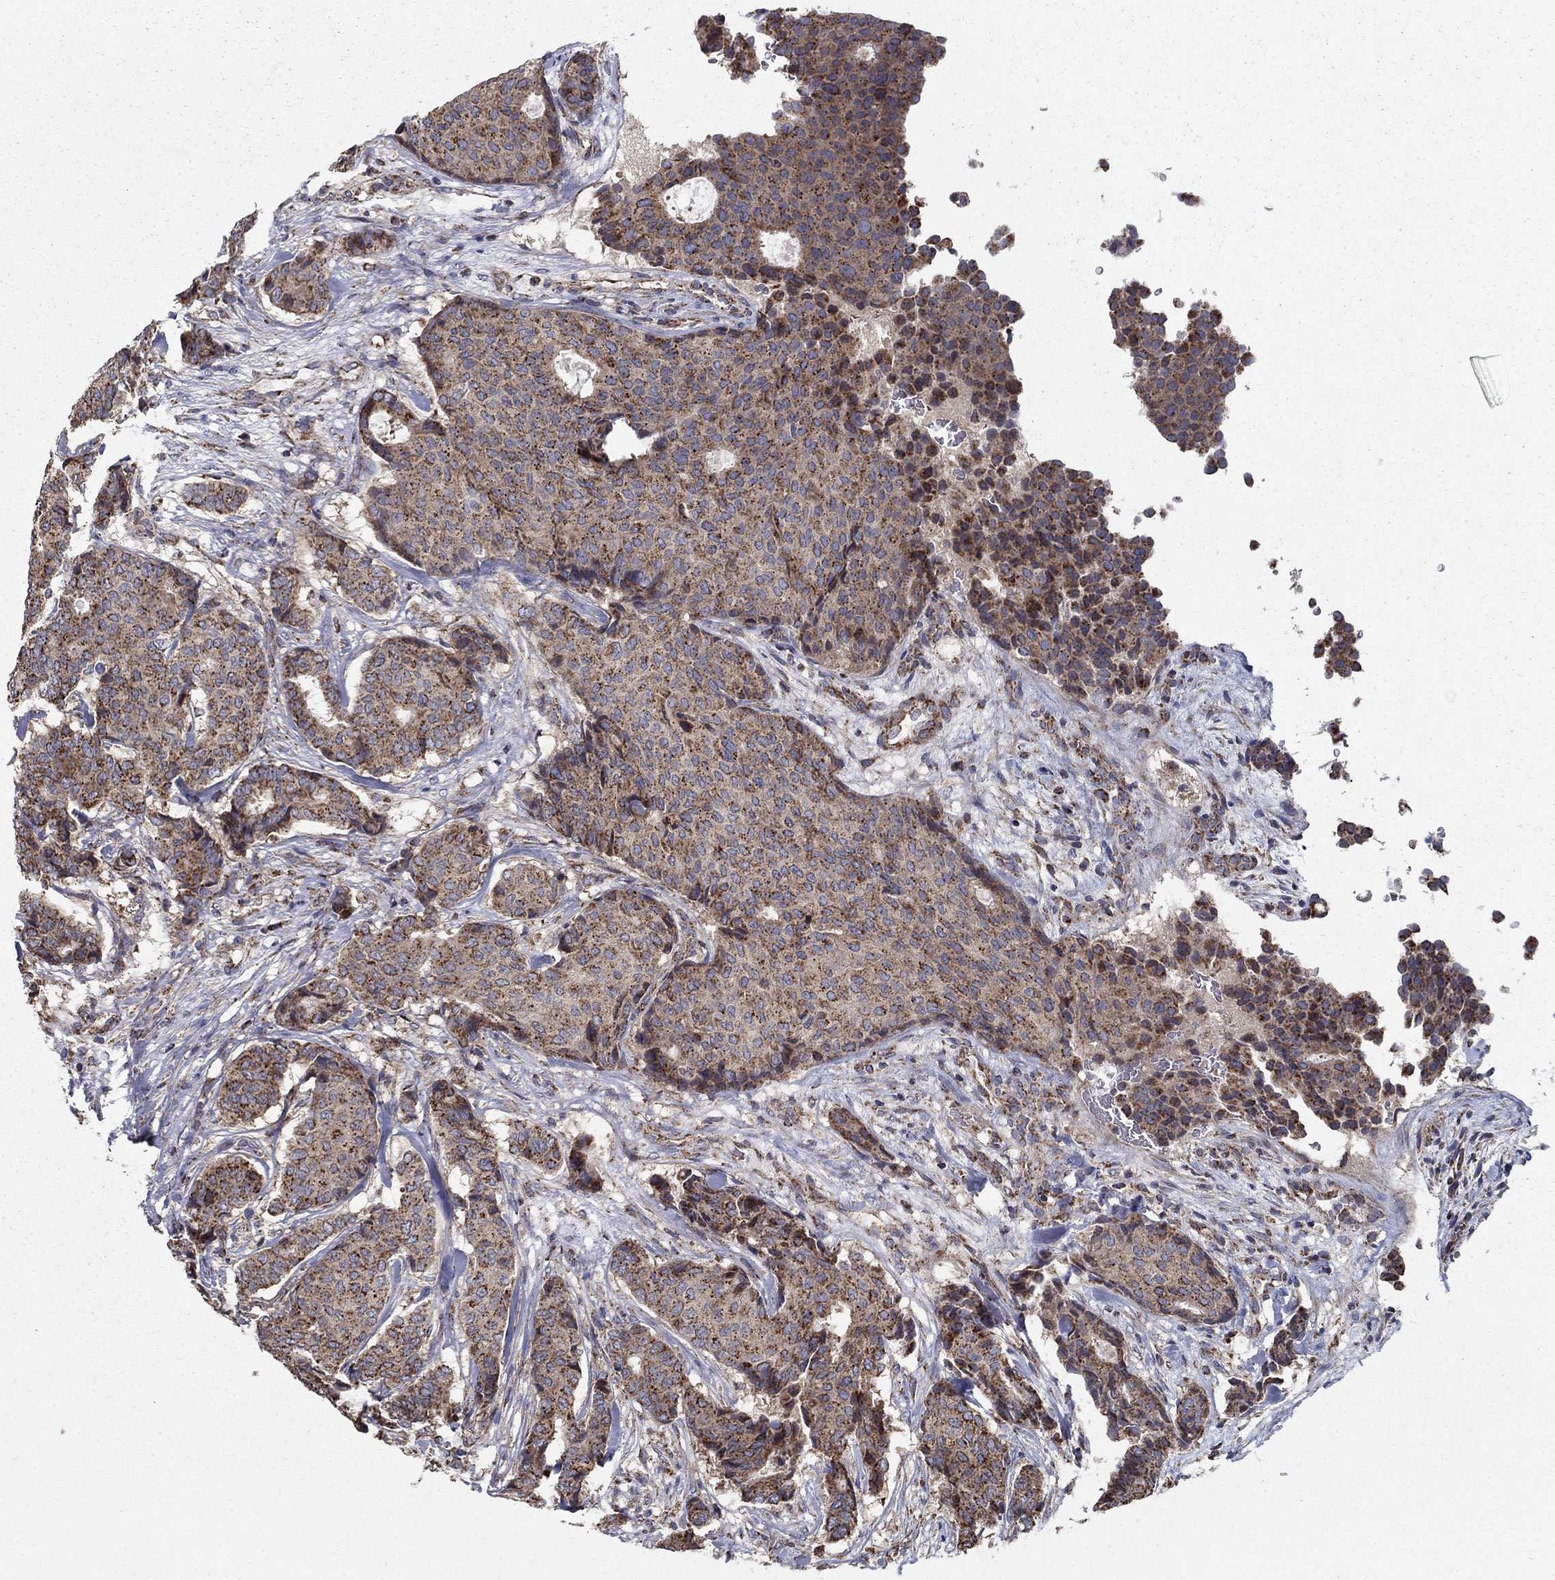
{"staining": {"intensity": "moderate", "quantity": "25%-75%", "location": "cytoplasmic/membranous"}, "tissue": "breast cancer", "cell_type": "Tumor cells", "image_type": "cancer", "snomed": [{"axis": "morphology", "description": "Duct carcinoma"}, {"axis": "topography", "description": "Breast"}], "caption": "Brown immunohistochemical staining in breast cancer (invasive ductal carcinoma) shows moderate cytoplasmic/membranous positivity in approximately 25%-75% of tumor cells. (Stains: DAB in brown, nuclei in blue, Microscopy: brightfield microscopy at high magnification).", "gene": "NDUFS8", "patient": {"sex": "female", "age": 75}}